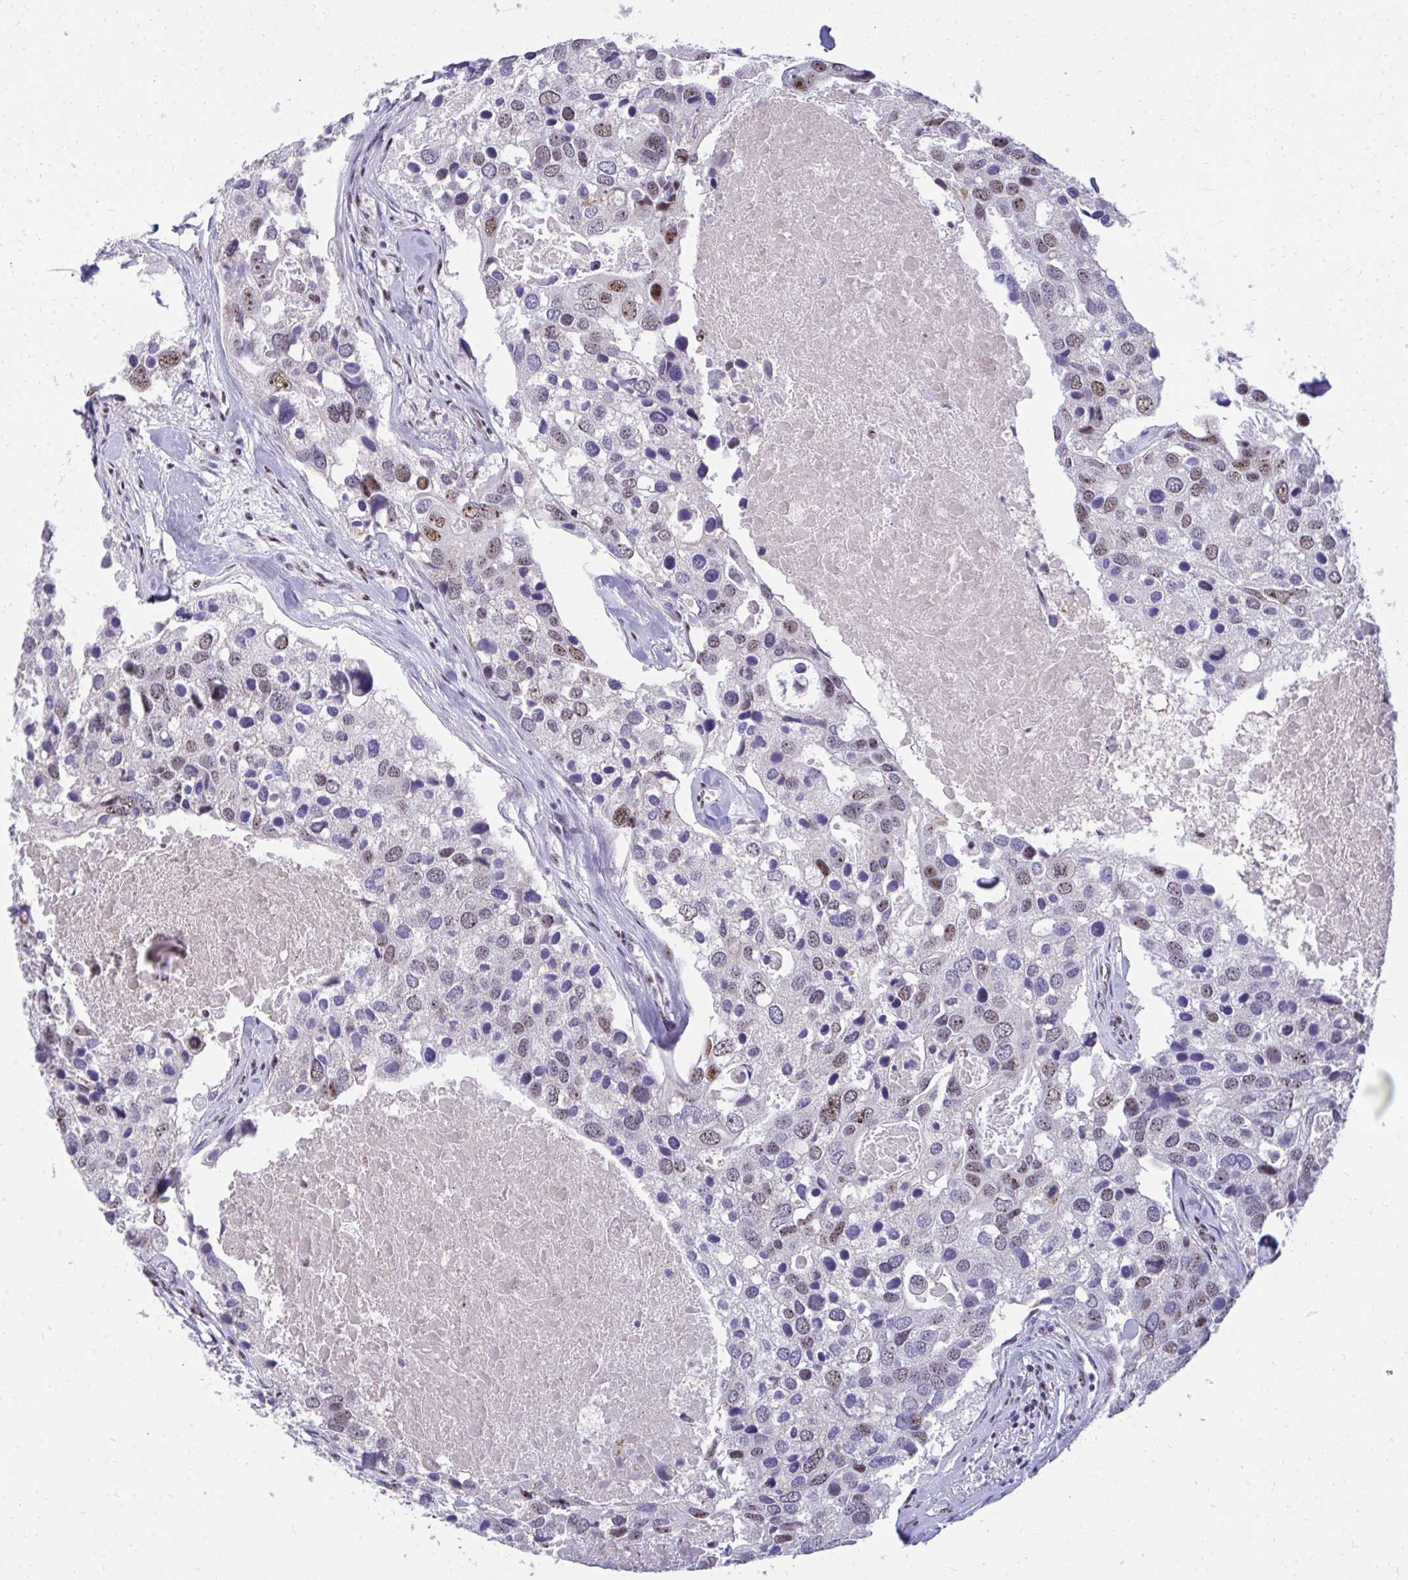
{"staining": {"intensity": "weak", "quantity": "25%-75%", "location": "nuclear"}, "tissue": "breast cancer", "cell_type": "Tumor cells", "image_type": "cancer", "snomed": [{"axis": "morphology", "description": "Duct carcinoma"}, {"axis": "topography", "description": "Breast"}], "caption": "Protein expression by immunohistochemistry shows weak nuclear expression in approximately 25%-75% of tumor cells in breast cancer.", "gene": "PELP1", "patient": {"sex": "female", "age": 83}}